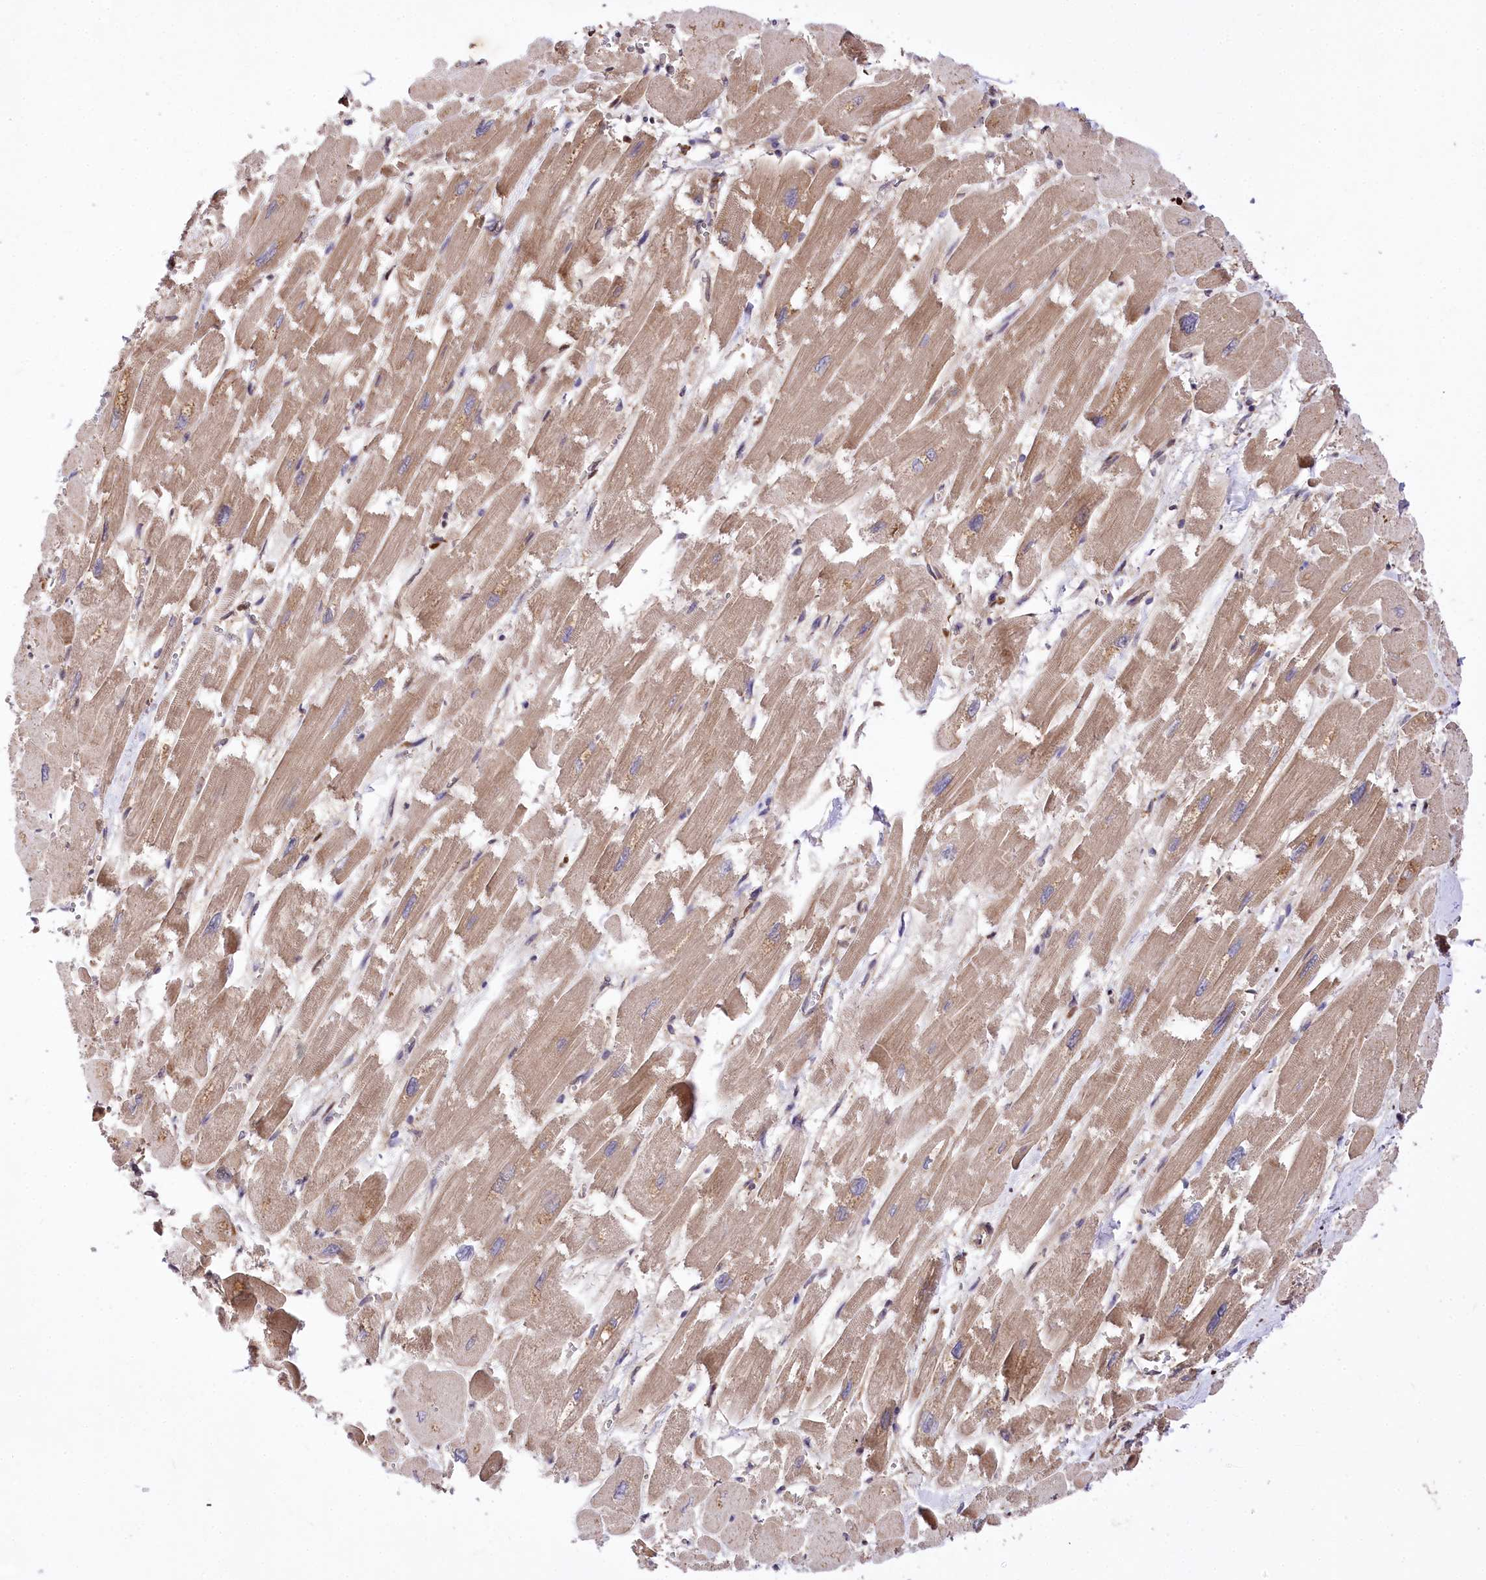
{"staining": {"intensity": "moderate", "quantity": ">75%", "location": "cytoplasmic/membranous,nuclear"}, "tissue": "heart muscle", "cell_type": "Cardiomyocytes", "image_type": "normal", "snomed": [{"axis": "morphology", "description": "Normal tissue, NOS"}, {"axis": "topography", "description": "Heart"}], "caption": "About >75% of cardiomyocytes in benign human heart muscle show moderate cytoplasmic/membranous,nuclear protein staining as visualized by brown immunohistochemical staining.", "gene": "FIGN", "patient": {"sex": "male", "age": 54}}